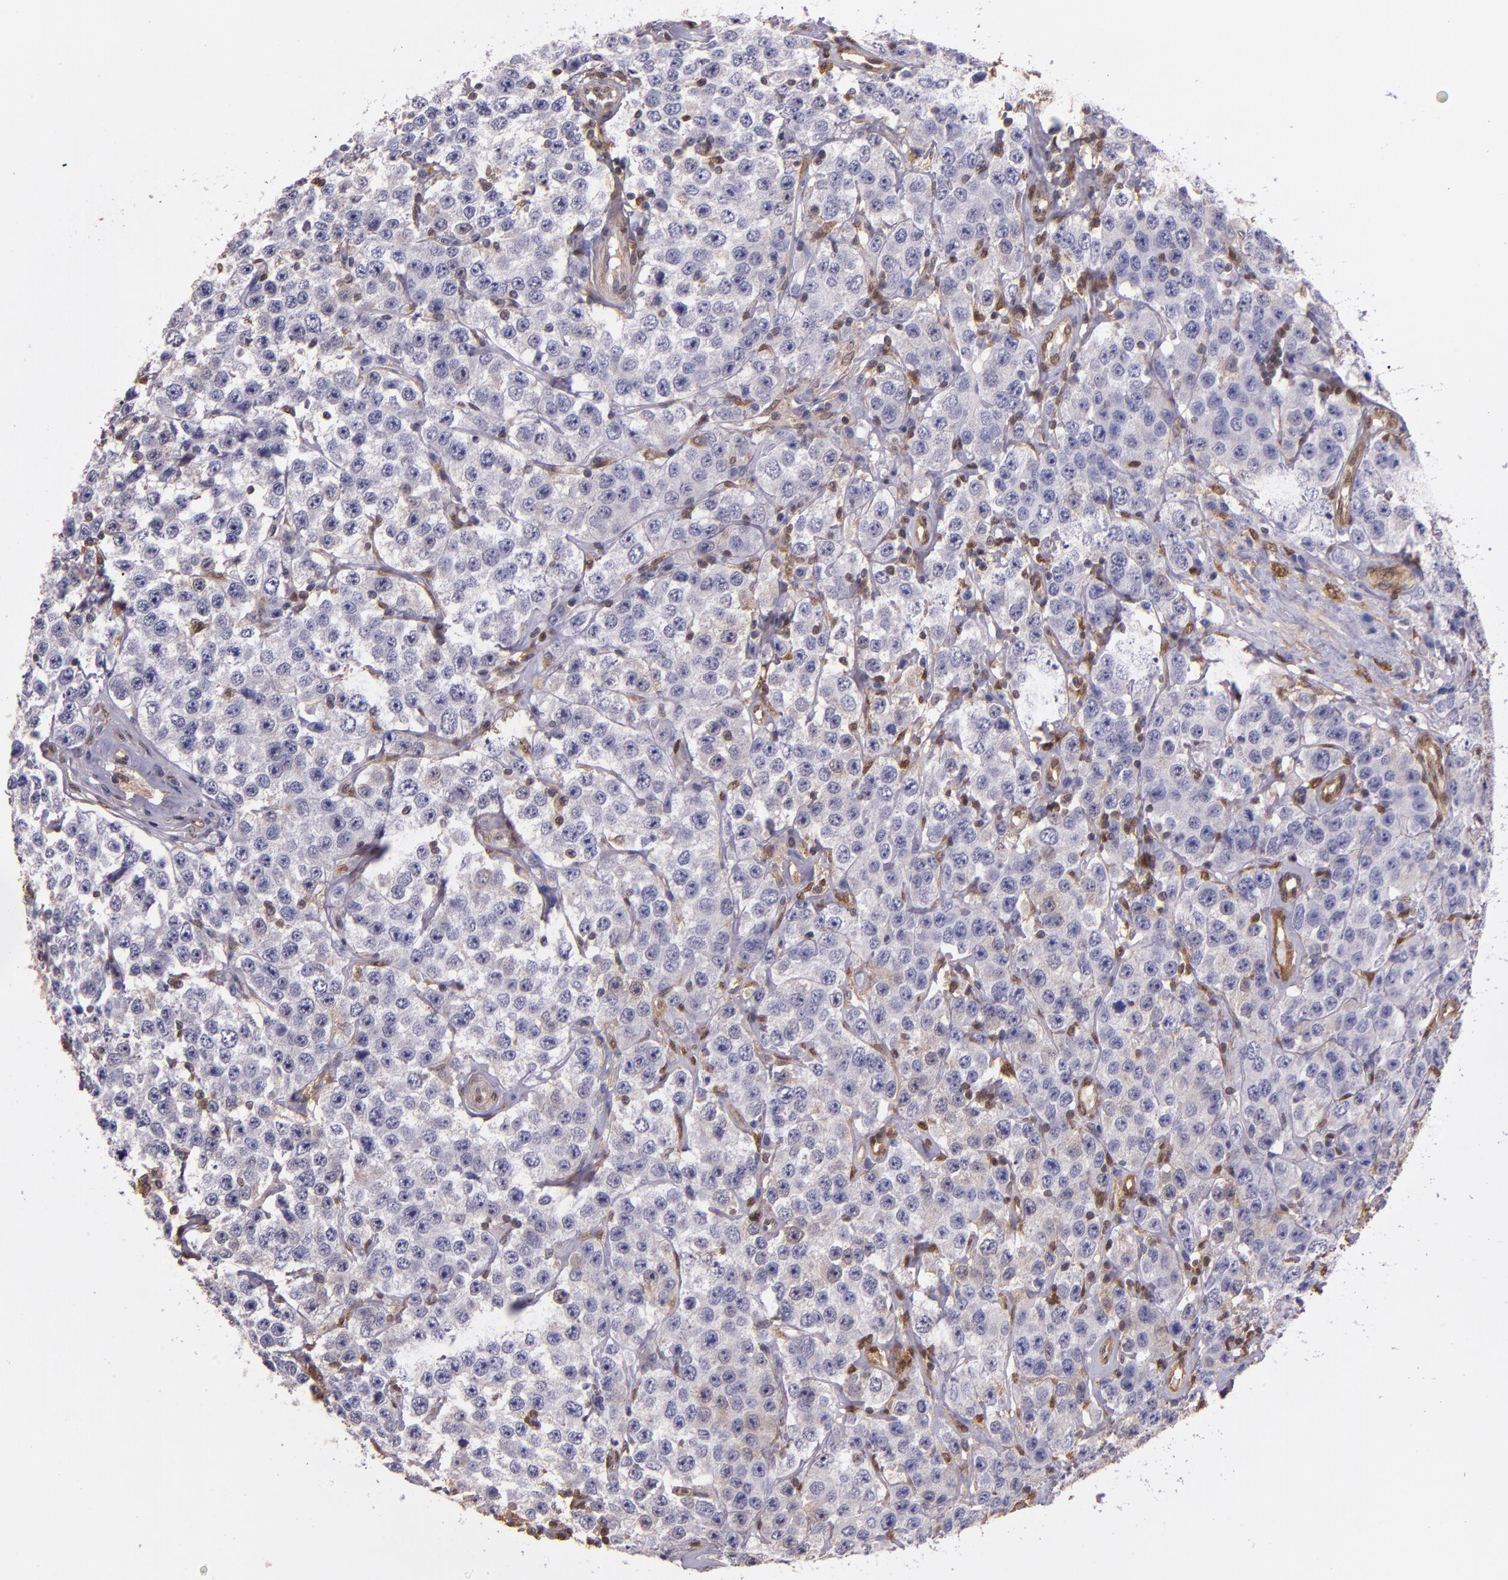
{"staining": {"intensity": "negative", "quantity": "none", "location": "none"}, "tissue": "testis cancer", "cell_type": "Tumor cells", "image_type": "cancer", "snomed": [{"axis": "morphology", "description": "Seminoma, NOS"}, {"axis": "topography", "description": "Testis"}], "caption": "The micrograph displays no significant expression in tumor cells of seminoma (testis).", "gene": "STAT6", "patient": {"sex": "male", "age": 52}}